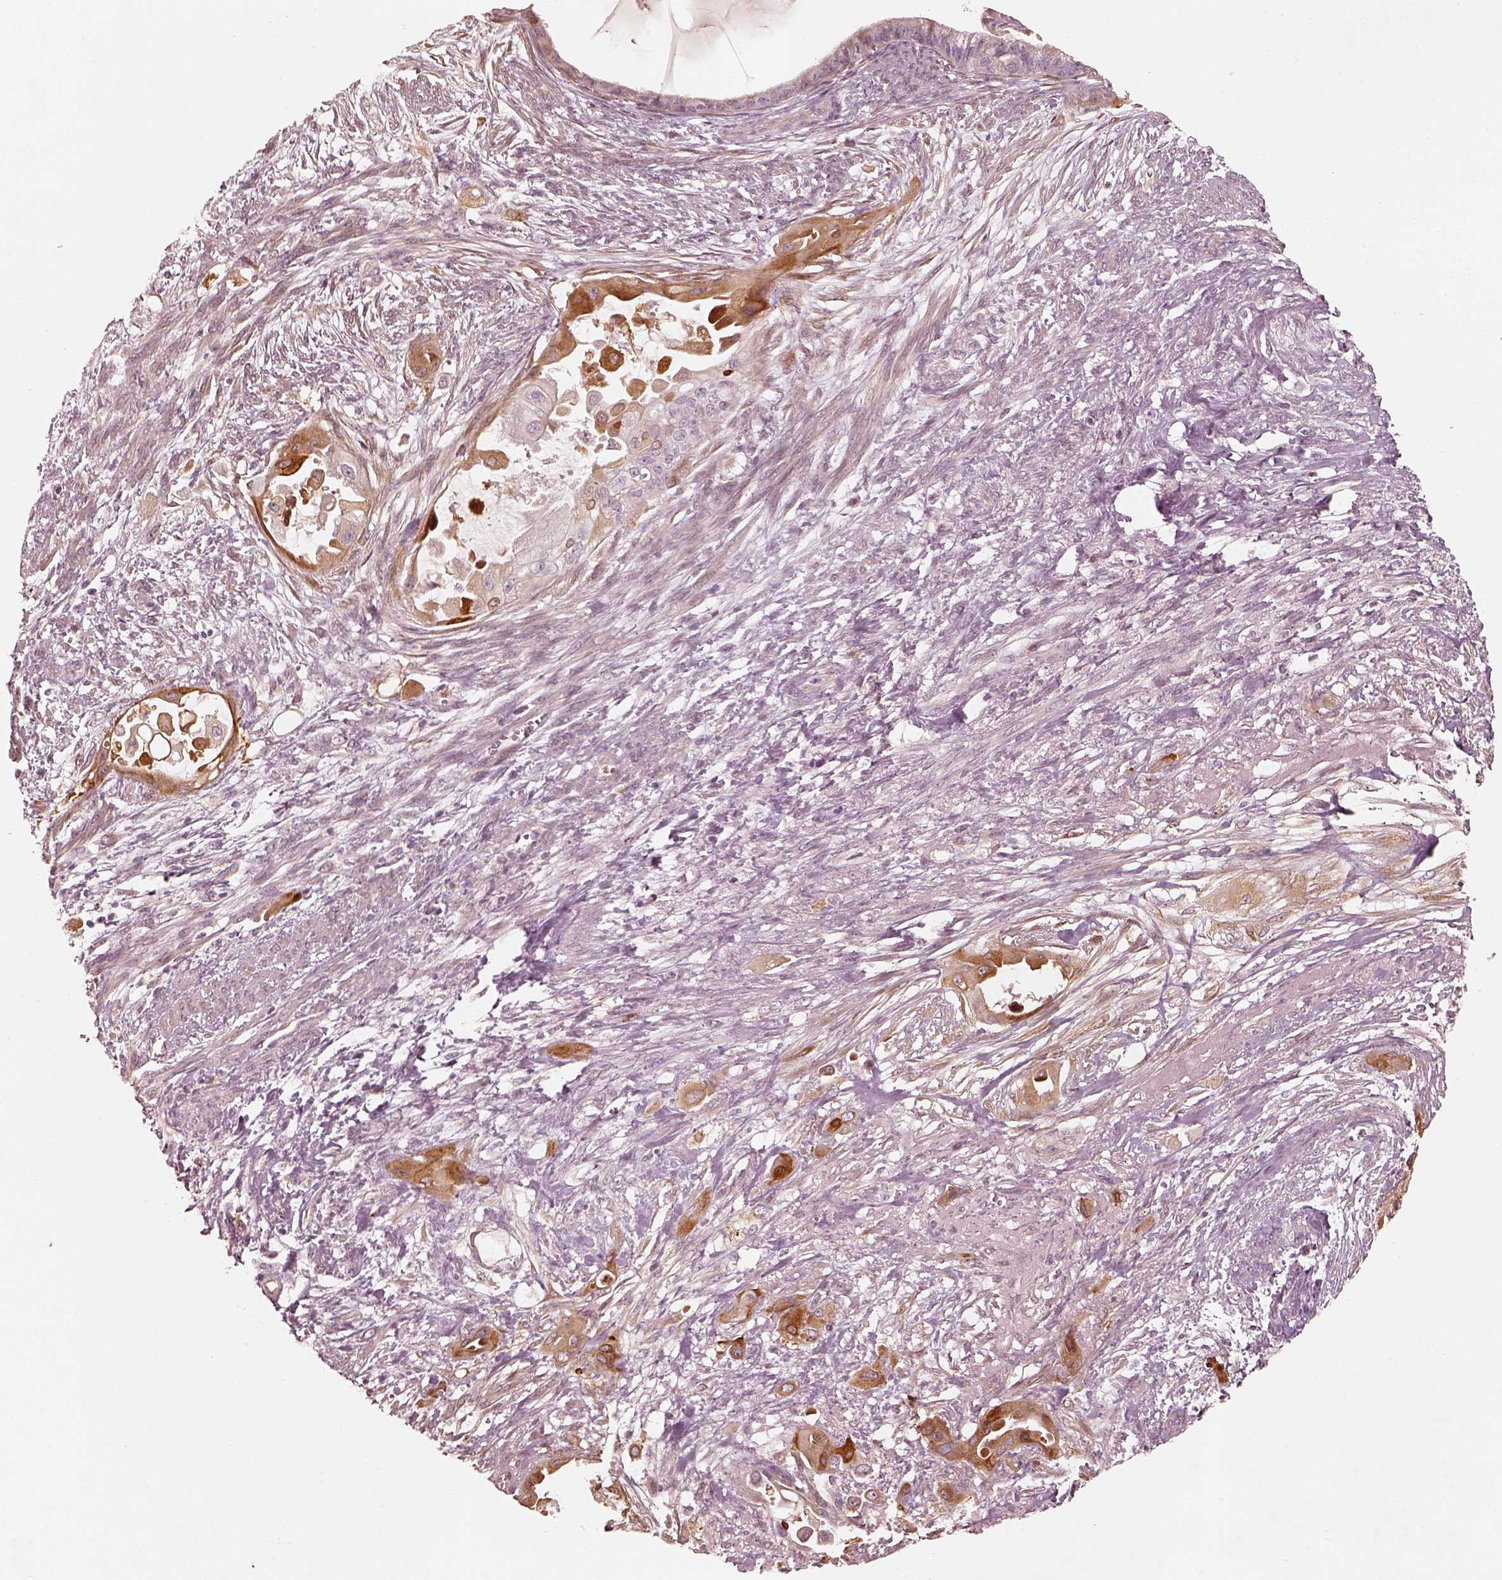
{"staining": {"intensity": "strong", "quantity": "<25%", "location": "cytoplasmic/membranous"}, "tissue": "endometrial cancer", "cell_type": "Tumor cells", "image_type": "cancer", "snomed": [{"axis": "morphology", "description": "Adenocarcinoma, NOS"}, {"axis": "topography", "description": "Endometrium"}], "caption": "The immunohistochemical stain highlights strong cytoplasmic/membranous staining in tumor cells of endometrial cancer (adenocarcinoma) tissue. (brown staining indicates protein expression, while blue staining denotes nuclei).", "gene": "WLS", "patient": {"sex": "female", "age": 86}}